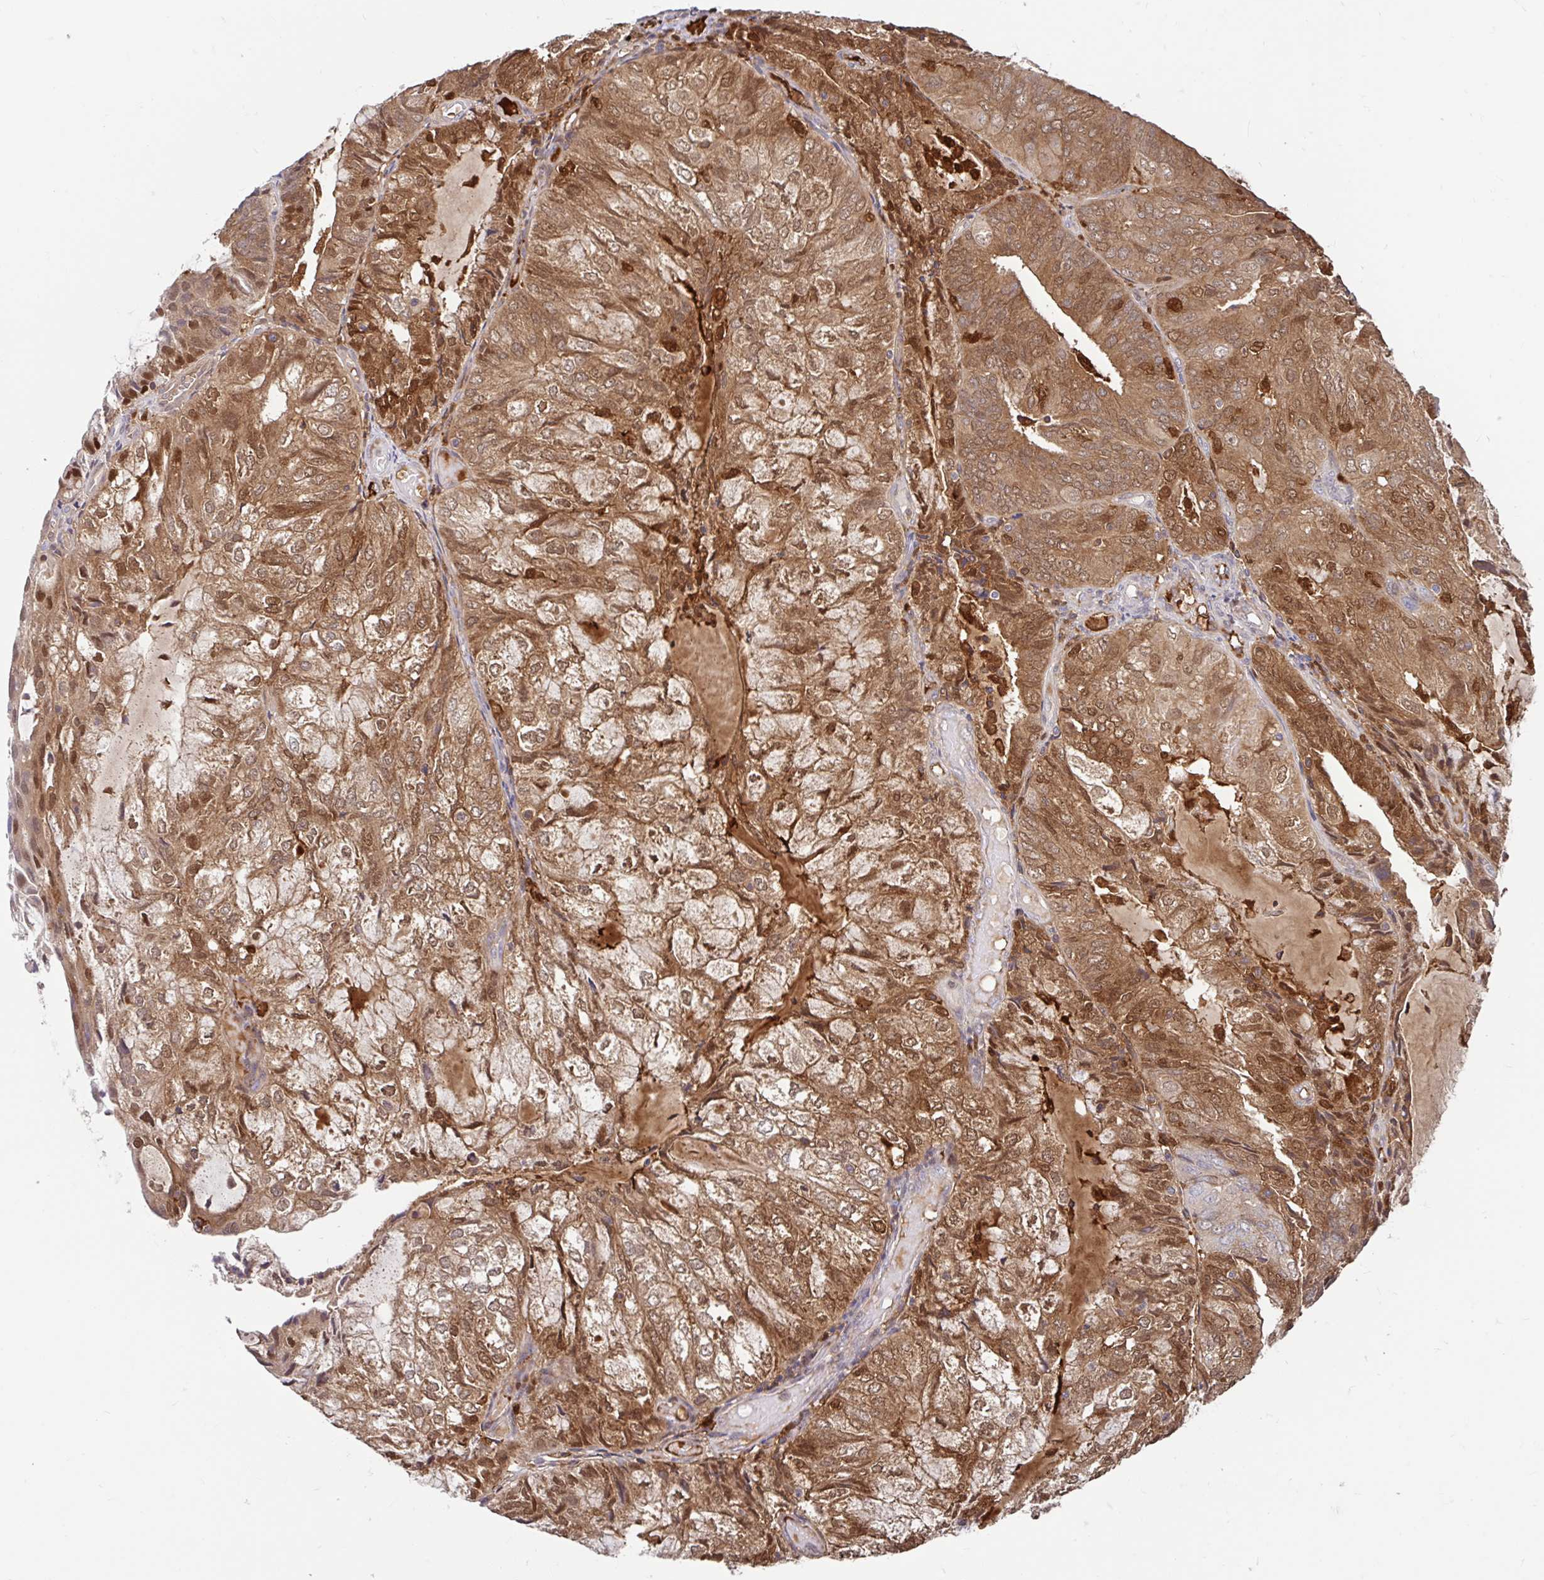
{"staining": {"intensity": "moderate", "quantity": ">75%", "location": "cytoplasmic/membranous,nuclear"}, "tissue": "endometrial cancer", "cell_type": "Tumor cells", "image_type": "cancer", "snomed": [{"axis": "morphology", "description": "Adenocarcinoma, NOS"}, {"axis": "topography", "description": "Endometrium"}], "caption": "IHC histopathology image of human endometrial cancer (adenocarcinoma) stained for a protein (brown), which exhibits medium levels of moderate cytoplasmic/membranous and nuclear positivity in approximately >75% of tumor cells.", "gene": "BLVRA", "patient": {"sex": "female", "age": 81}}